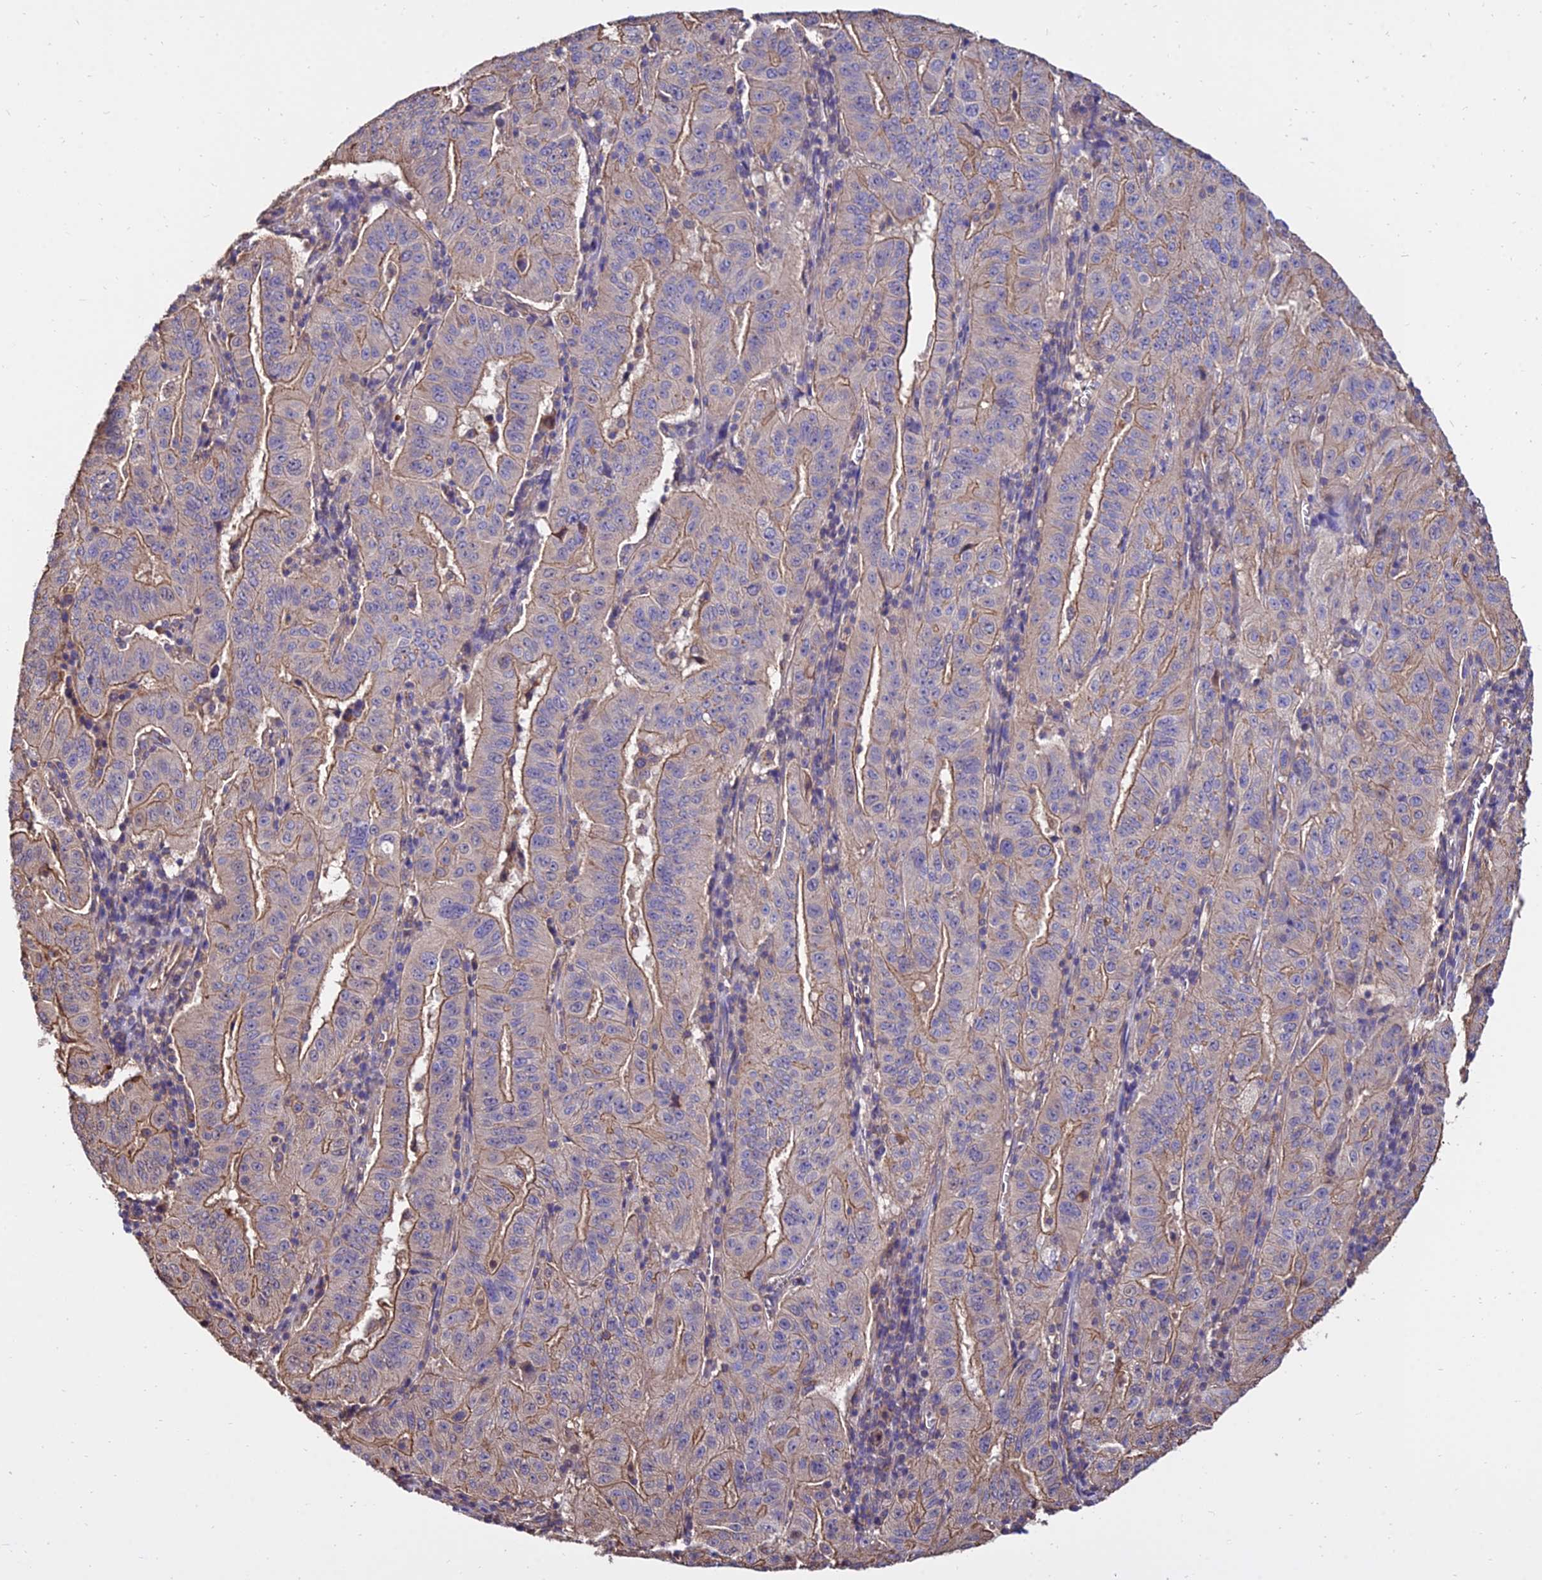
{"staining": {"intensity": "moderate", "quantity": "25%-75%", "location": "cytoplasmic/membranous"}, "tissue": "pancreatic cancer", "cell_type": "Tumor cells", "image_type": "cancer", "snomed": [{"axis": "morphology", "description": "Adenocarcinoma, NOS"}, {"axis": "topography", "description": "Pancreas"}], "caption": "Tumor cells exhibit moderate cytoplasmic/membranous positivity in approximately 25%-75% of cells in pancreatic adenocarcinoma.", "gene": "CALM2", "patient": {"sex": "male", "age": 63}}